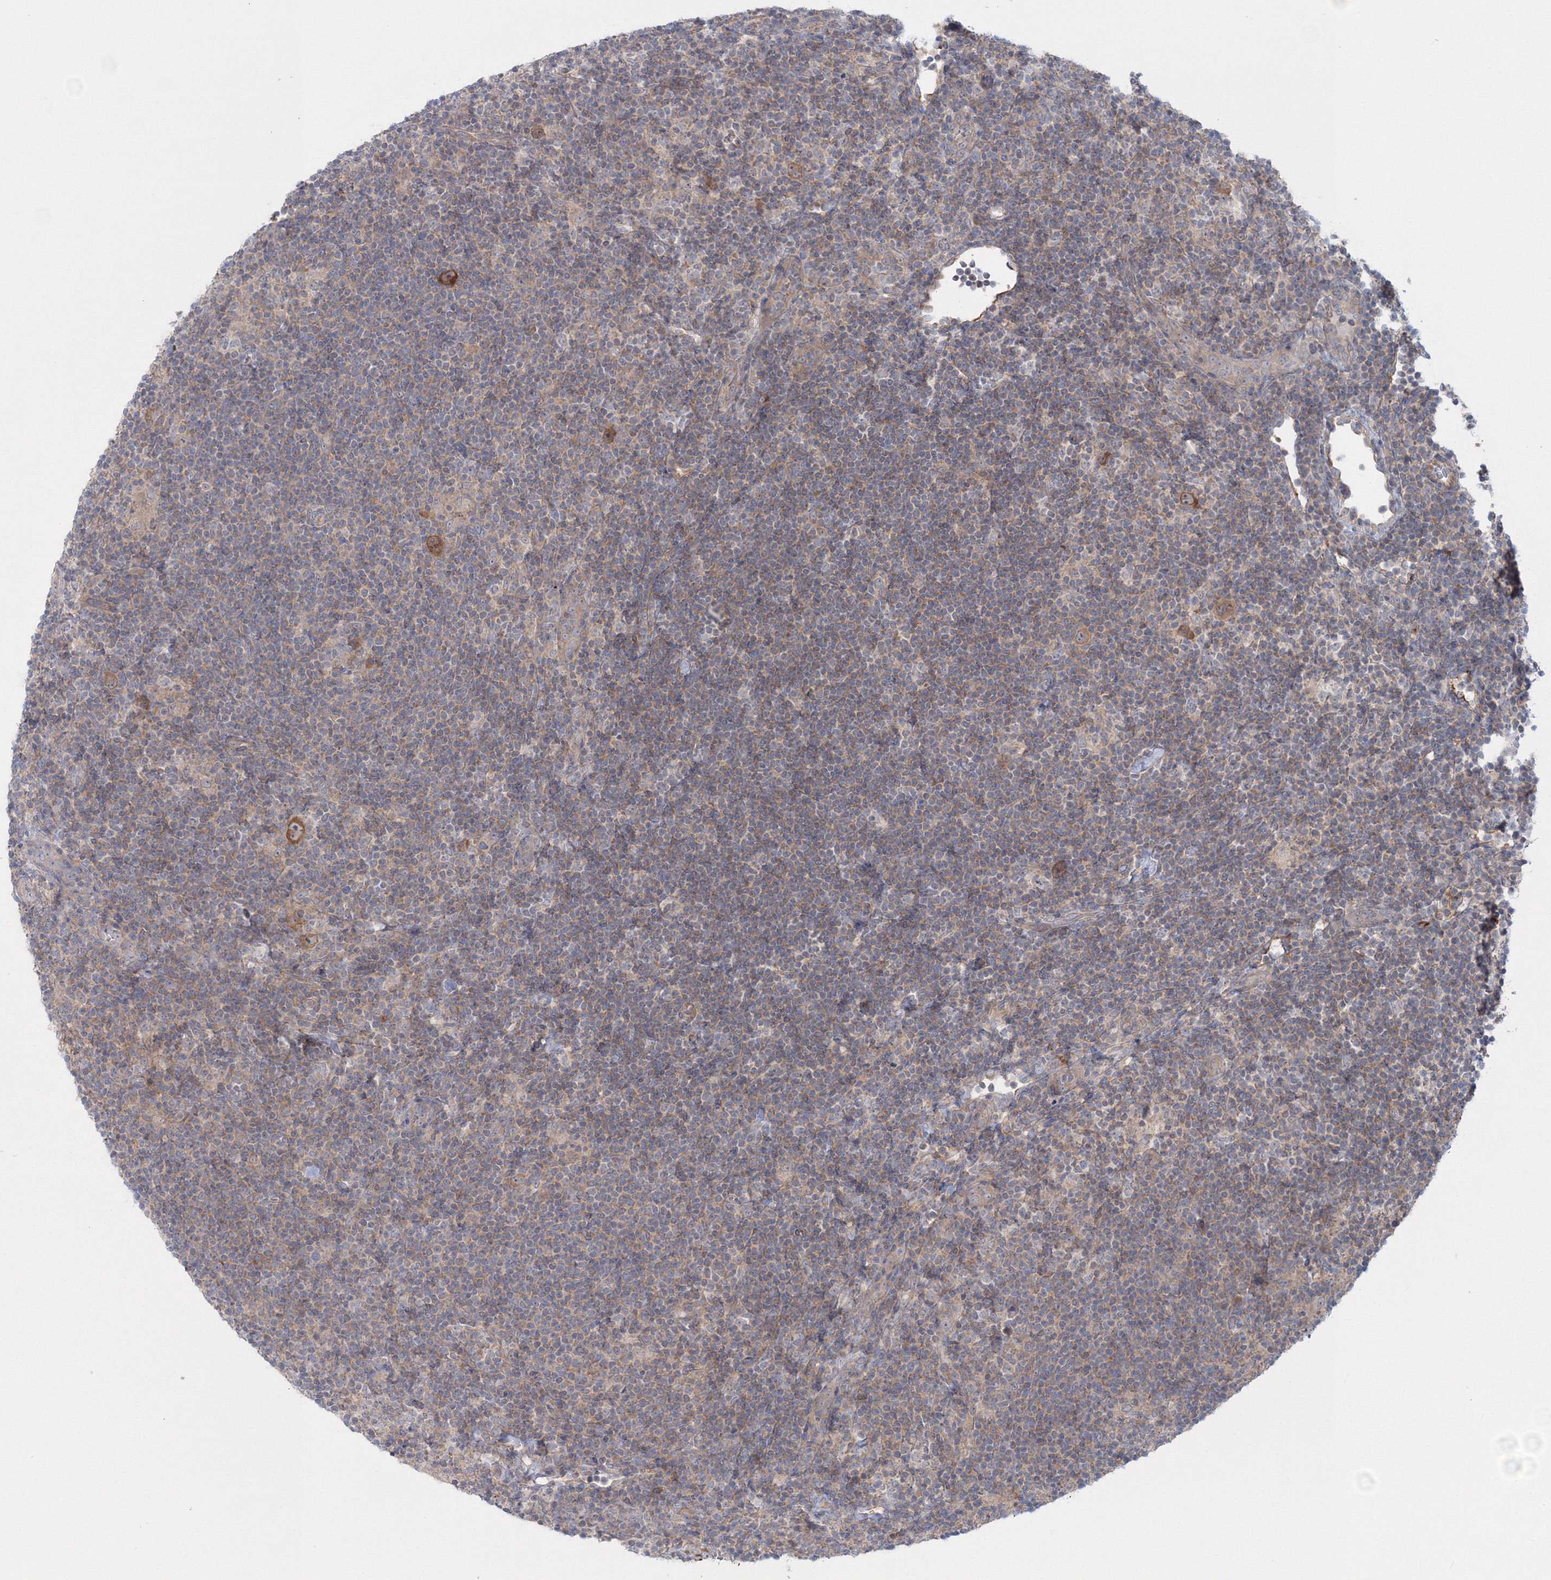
{"staining": {"intensity": "moderate", "quantity": "25%-75%", "location": "cytoplasmic/membranous"}, "tissue": "lymphoma", "cell_type": "Tumor cells", "image_type": "cancer", "snomed": [{"axis": "morphology", "description": "Hodgkin's disease, NOS"}, {"axis": "topography", "description": "Lymph node"}], "caption": "Approximately 25%-75% of tumor cells in human Hodgkin's disease demonstrate moderate cytoplasmic/membranous protein expression as visualized by brown immunohistochemical staining.", "gene": "IPMK", "patient": {"sex": "female", "age": 57}}